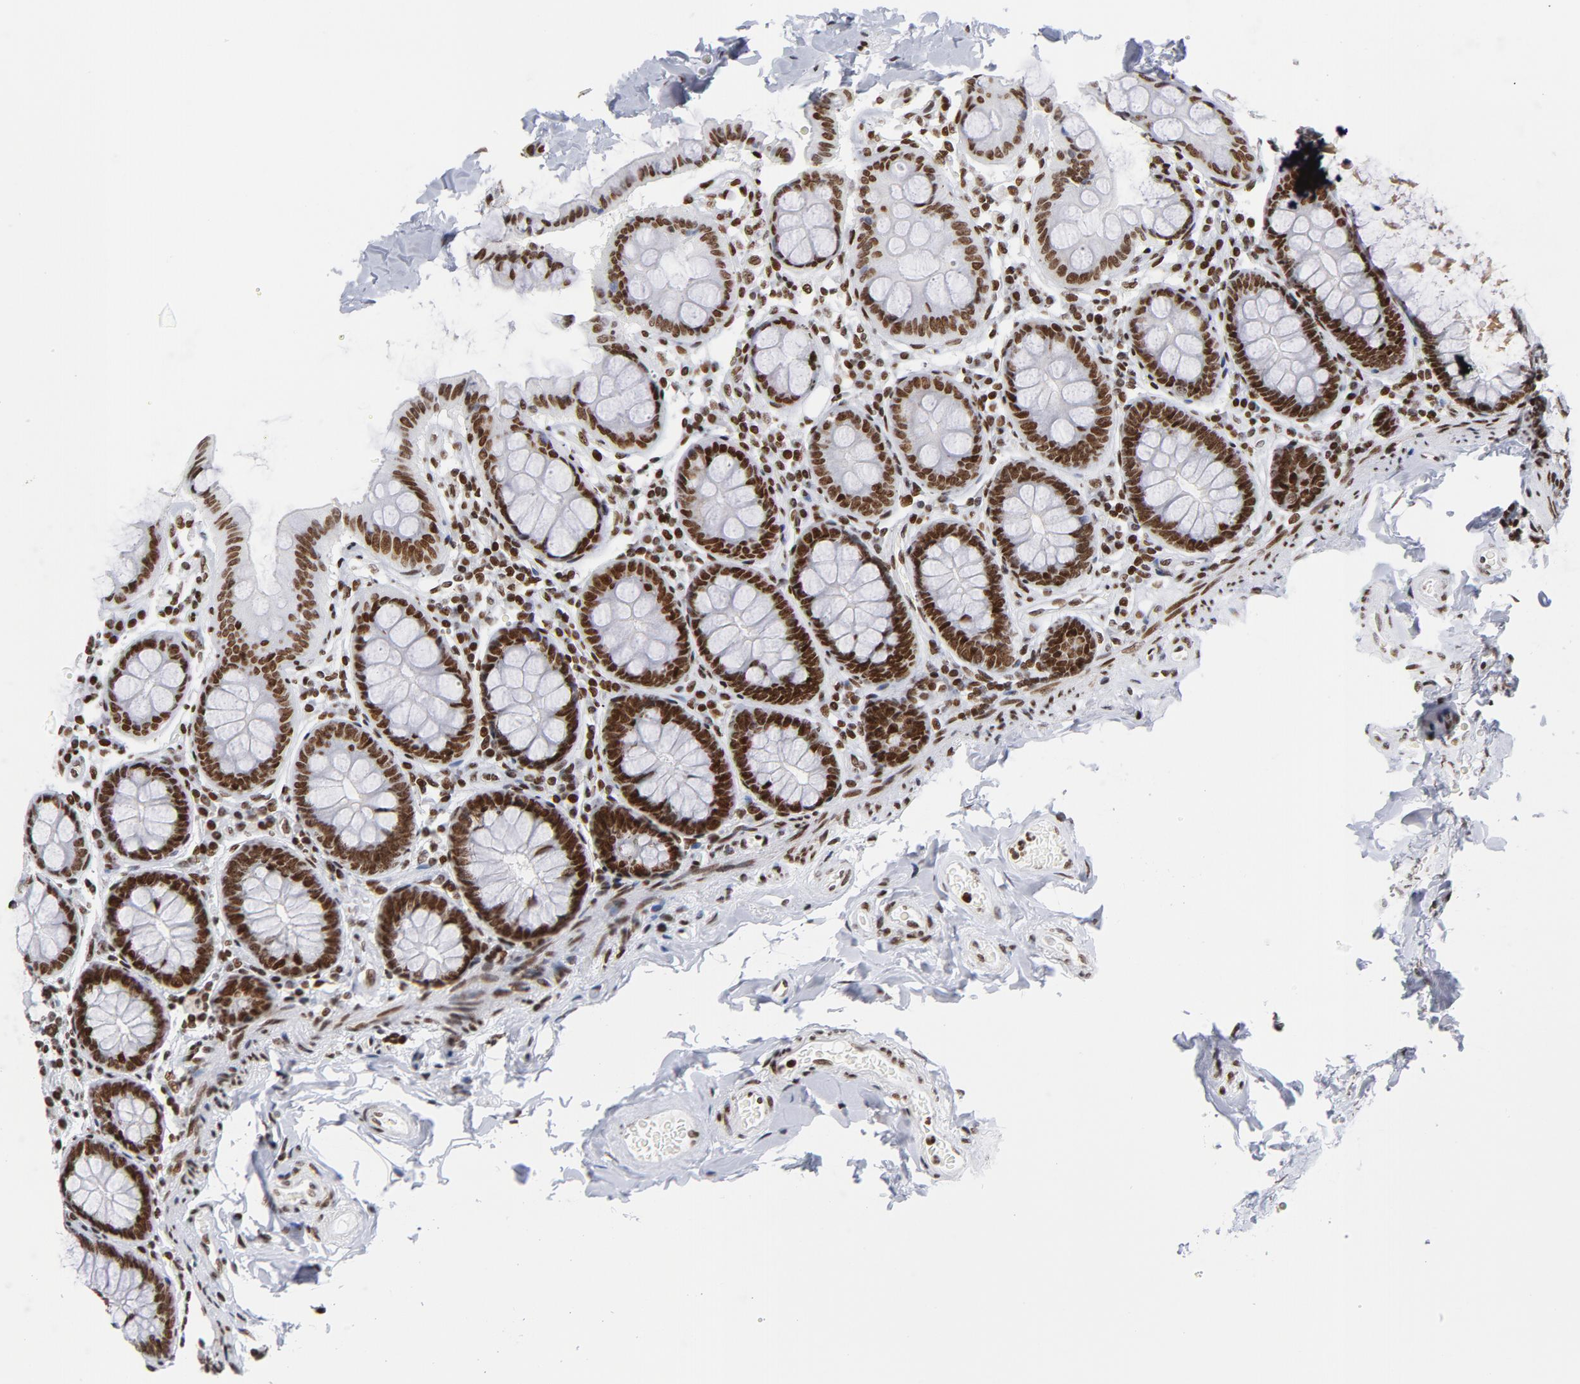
{"staining": {"intensity": "moderate", "quantity": ">75%", "location": "nuclear"}, "tissue": "colon", "cell_type": "Endothelial cells", "image_type": "normal", "snomed": [{"axis": "morphology", "description": "Normal tissue, NOS"}, {"axis": "topography", "description": "Colon"}], "caption": "A brown stain labels moderate nuclear expression of a protein in endothelial cells of normal colon.", "gene": "TOP2B", "patient": {"sex": "female", "age": 61}}